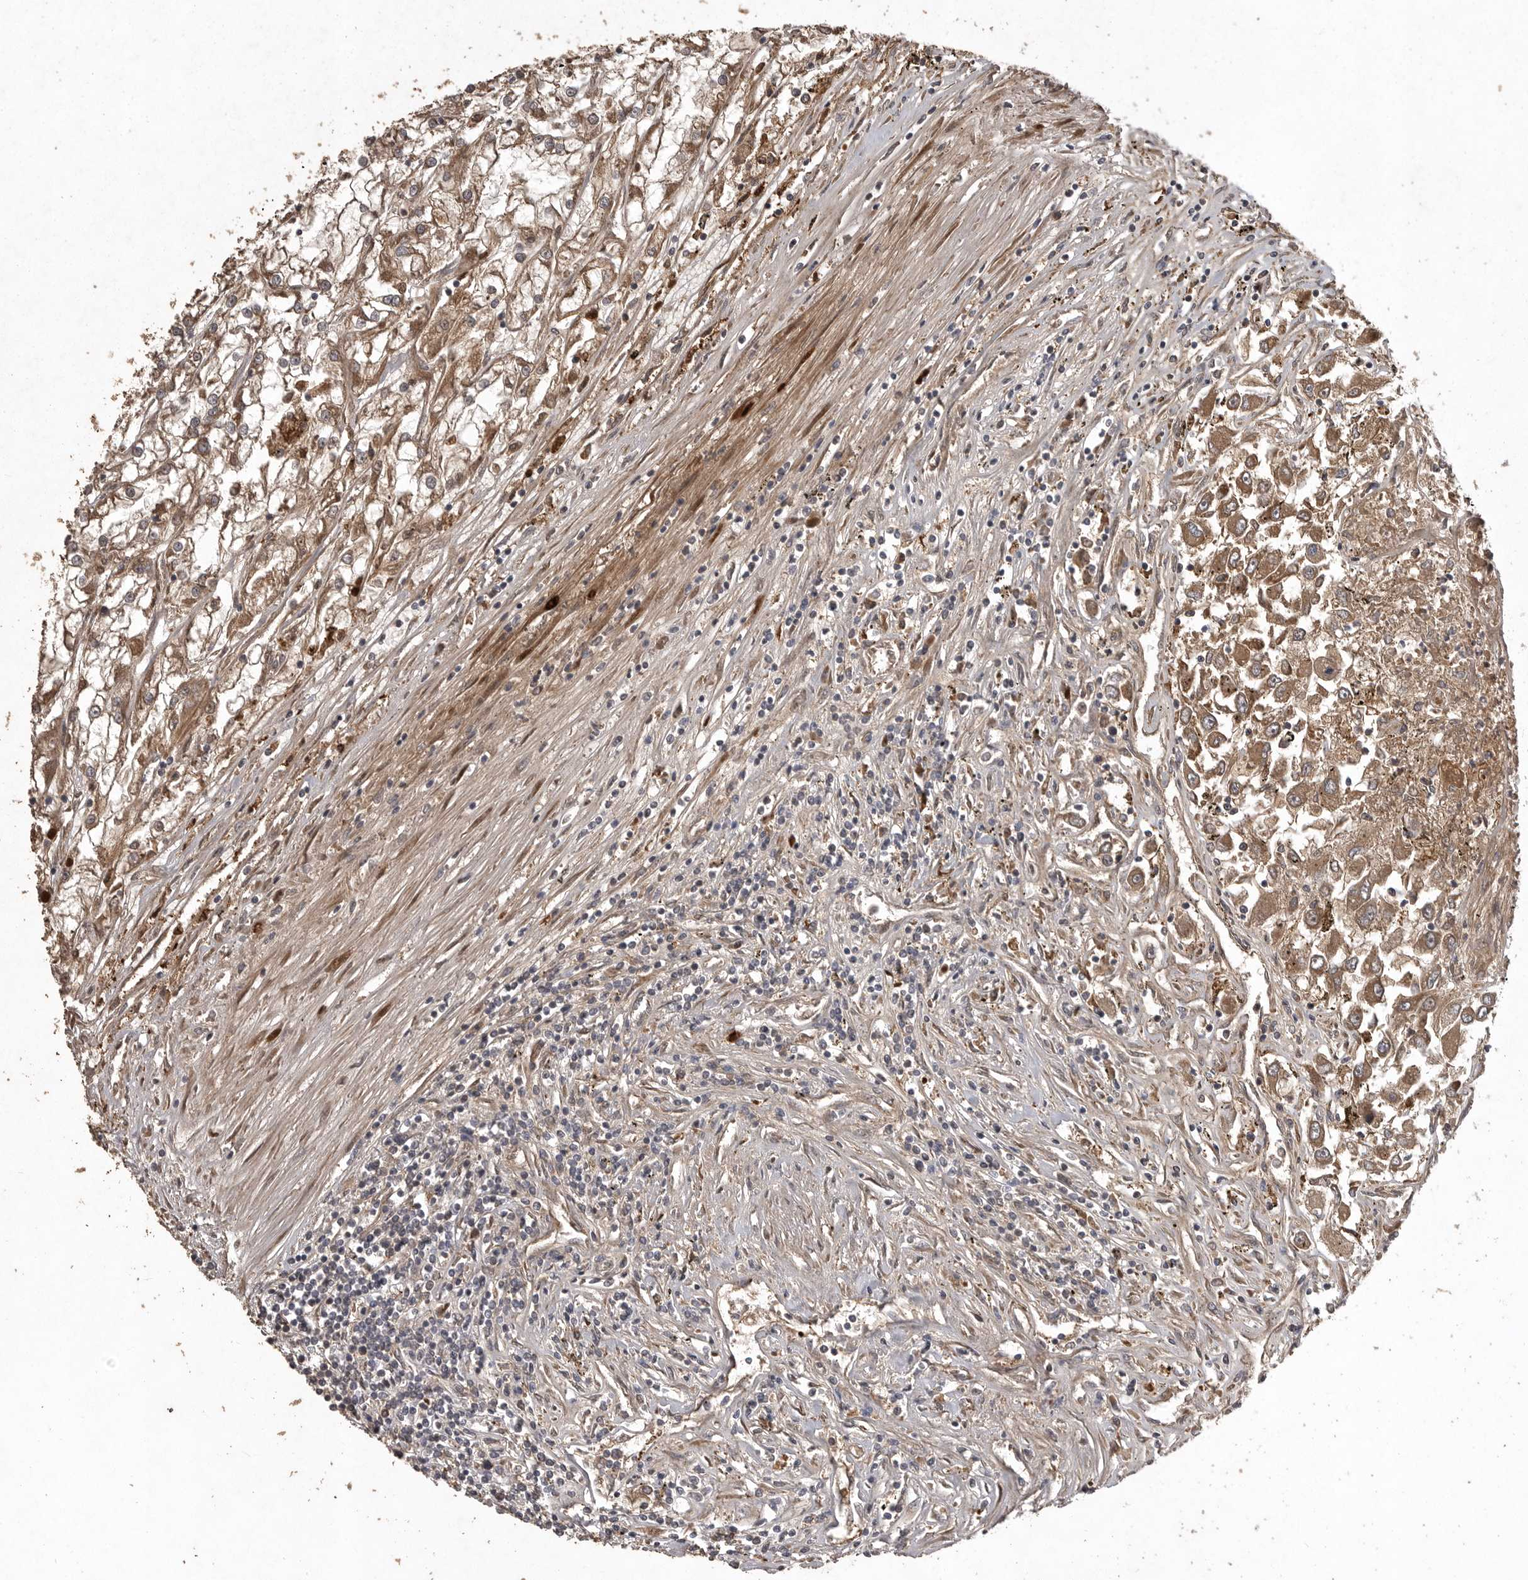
{"staining": {"intensity": "moderate", "quantity": ">75%", "location": "cytoplasmic/membranous"}, "tissue": "renal cancer", "cell_type": "Tumor cells", "image_type": "cancer", "snomed": [{"axis": "morphology", "description": "Adenocarcinoma, NOS"}, {"axis": "topography", "description": "Kidney"}], "caption": "Immunohistochemical staining of human renal adenocarcinoma exhibits medium levels of moderate cytoplasmic/membranous staining in about >75% of tumor cells.", "gene": "GPR31", "patient": {"sex": "female", "age": 52}}